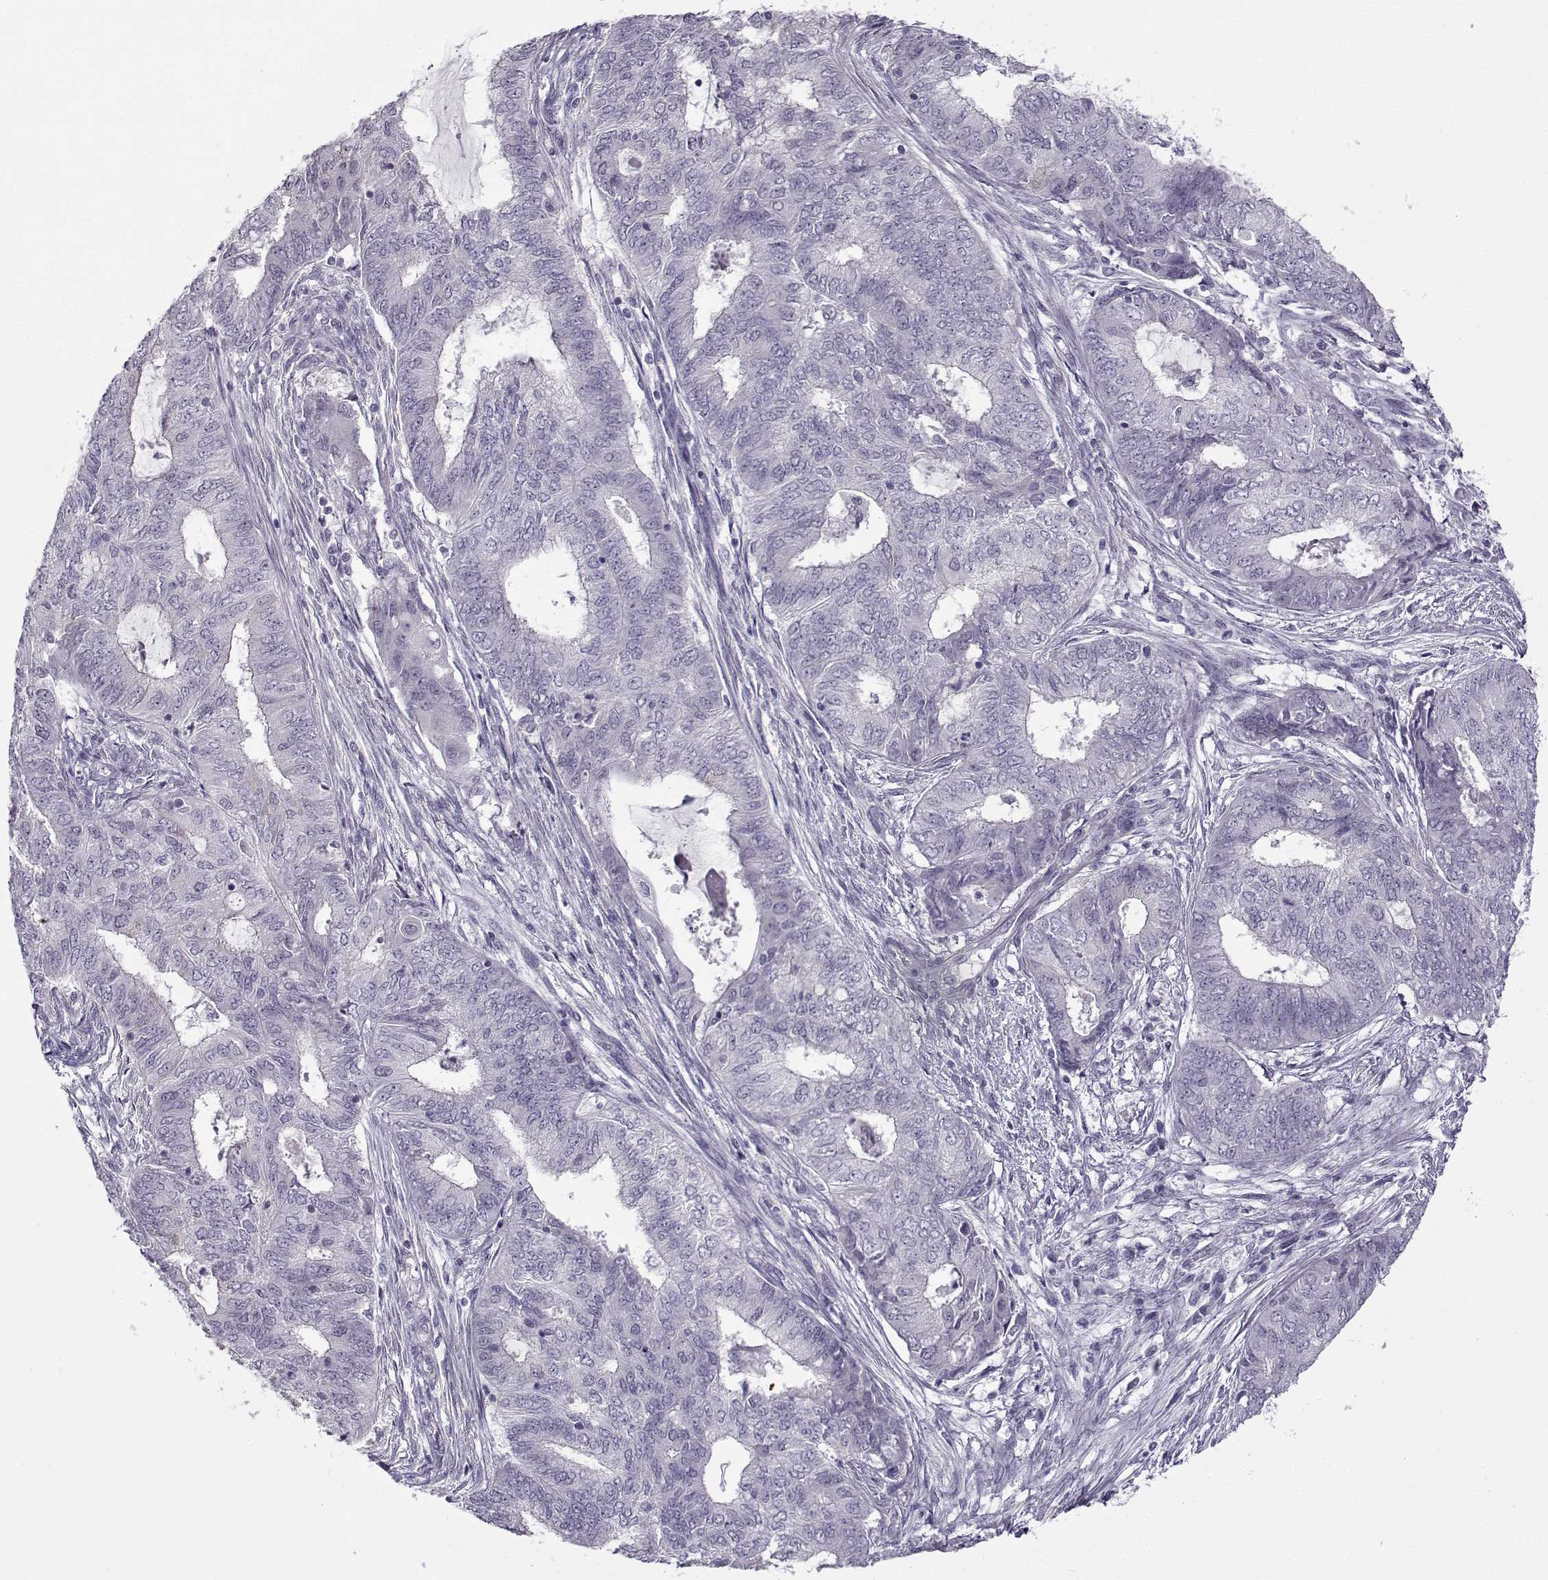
{"staining": {"intensity": "negative", "quantity": "none", "location": "none"}, "tissue": "endometrial cancer", "cell_type": "Tumor cells", "image_type": "cancer", "snomed": [{"axis": "morphology", "description": "Adenocarcinoma, NOS"}, {"axis": "topography", "description": "Endometrium"}], "caption": "Tumor cells are negative for brown protein staining in endometrial adenocarcinoma. (DAB IHC with hematoxylin counter stain).", "gene": "TEX55", "patient": {"sex": "female", "age": 62}}